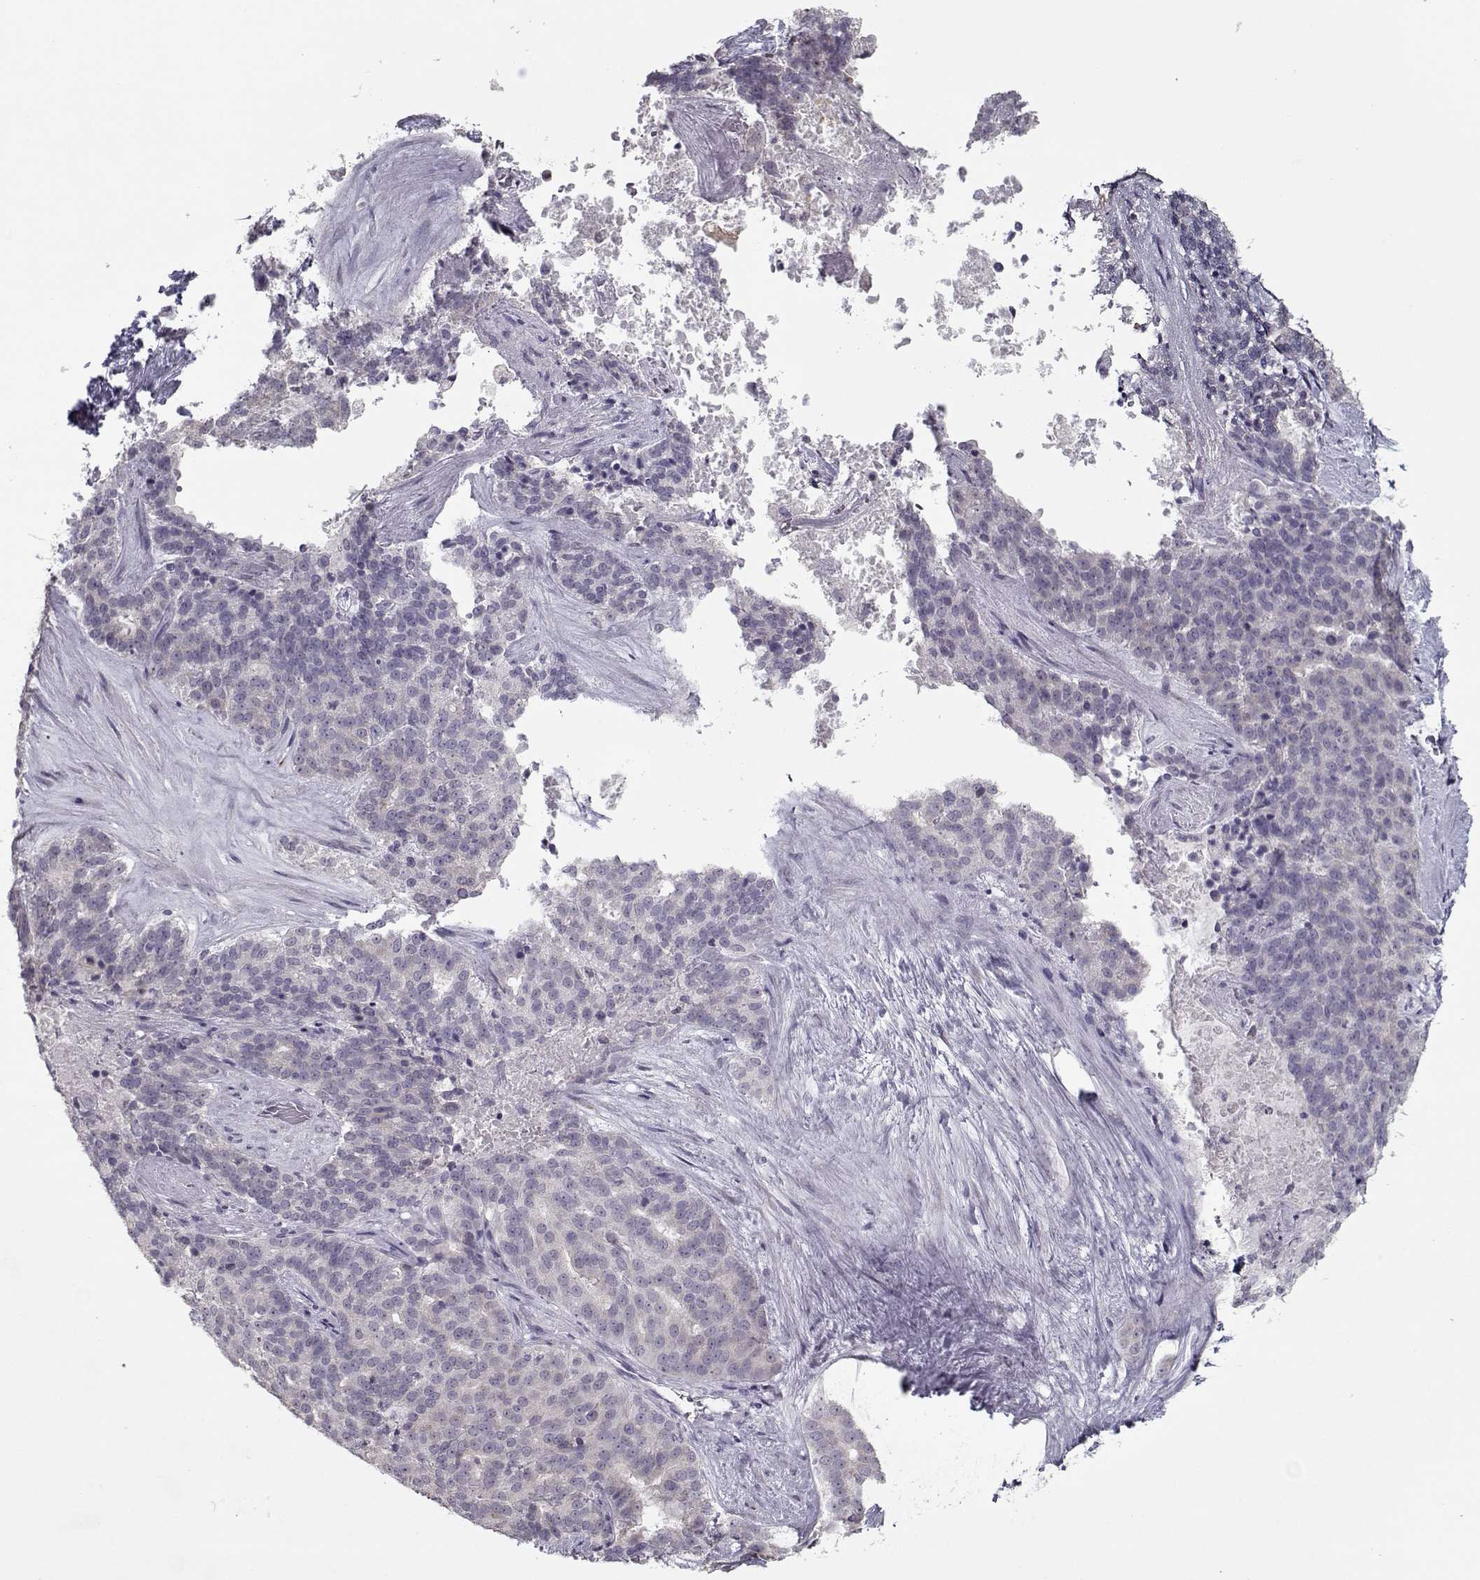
{"staining": {"intensity": "negative", "quantity": "none", "location": "none"}, "tissue": "liver cancer", "cell_type": "Tumor cells", "image_type": "cancer", "snomed": [{"axis": "morphology", "description": "Cholangiocarcinoma"}, {"axis": "topography", "description": "Liver"}], "caption": "Human liver cancer stained for a protein using immunohistochemistry exhibits no staining in tumor cells.", "gene": "SEC16B", "patient": {"sex": "female", "age": 47}}